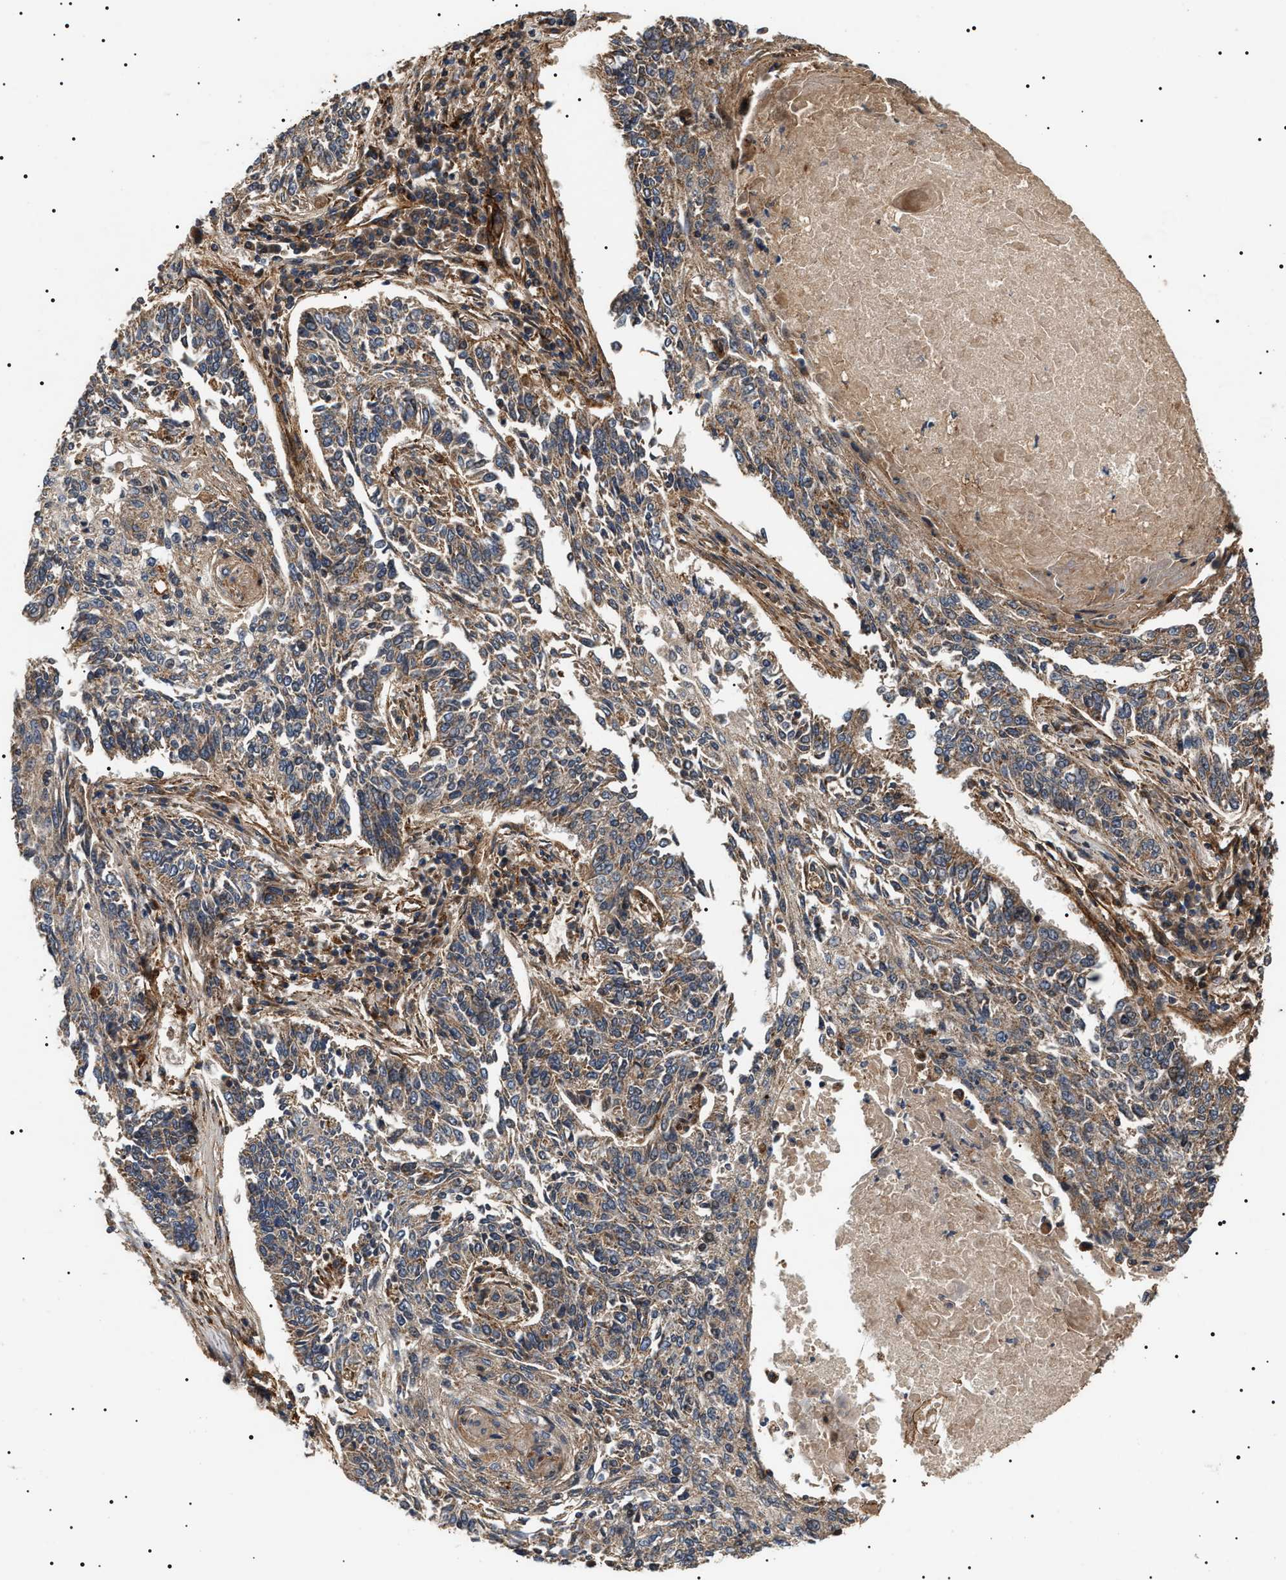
{"staining": {"intensity": "weak", "quantity": ">75%", "location": "cytoplasmic/membranous"}, "tissue": "lung cancer", "cell_type": "Tumor cells", "image_type": "cancer", "snomed": [{"axis": "morphology", "description": "Normal tissue, NOS"}, {"axis": "morphology", "description": "Squamous cell carcinoma, NOS"}, {"axis": "topography", "description": "Cartilage tissue"}, {"axis": "topography", "description": "Bronchus"}, {"axis": "topography", "description": "Lung"}], "caption": "Tumor cells display low levels of weak cytoplasmic/membranous expression in about >75% of cells in lung cancer.", "gene": "ZBTB26", "patient": {"sex": "female", "age": 49}}